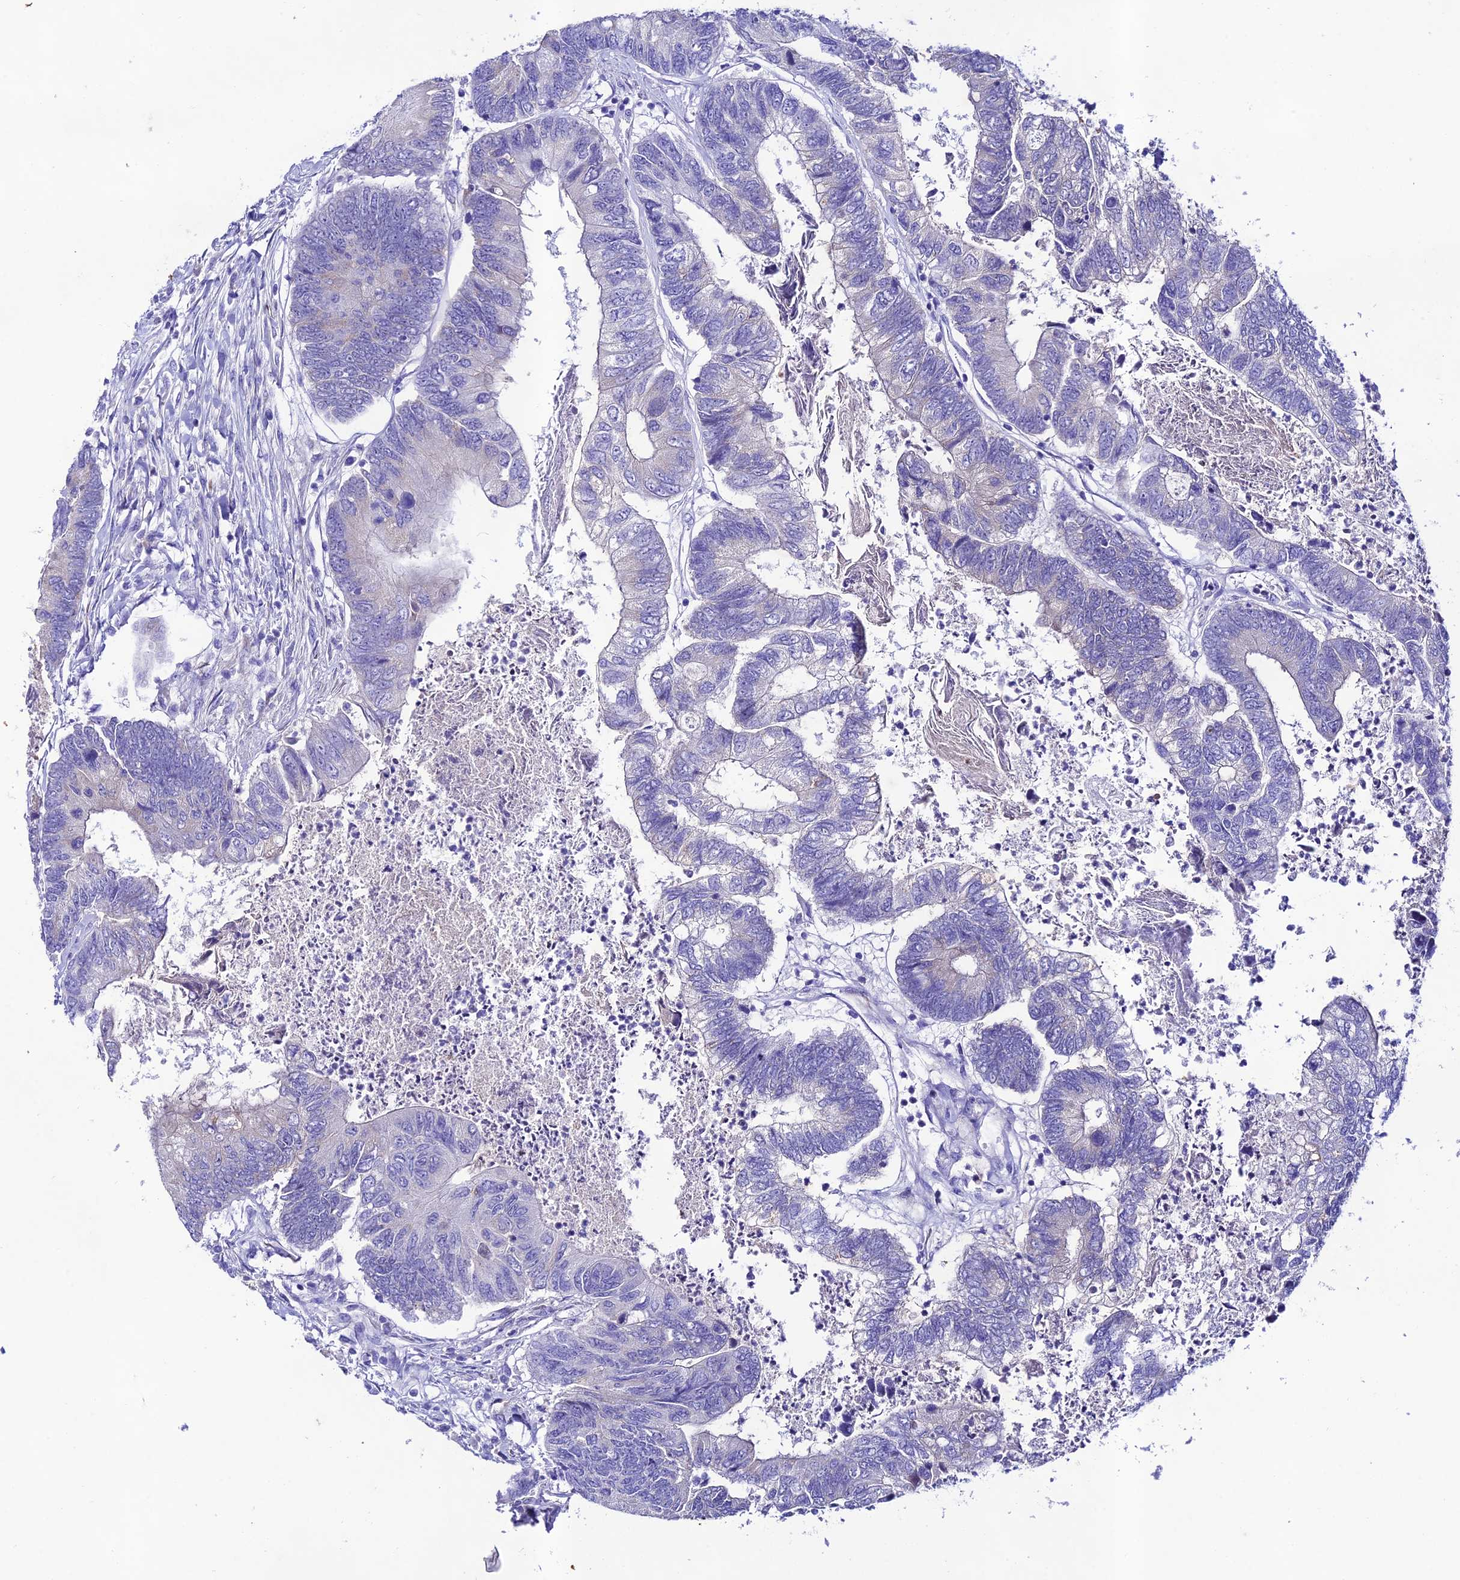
{"staining": {"intensity": "negative", "quantity": "none", "location": "none"}, "tissue": "colorectal cancer", "cell_type": "Tumor cells", "image_type": "cancer", "snomed": [{"axis": "morphology", "description": "Adenocarcinoma, NOS"}, {"axis": "topography", "description": "Colon"}], "caption": "Colorectal cancer was stained to show a protein in brown. There is no significant staining in tumor cells.", "gene": "NLRP6", "patient": {"sex": "female", "age": 67}}